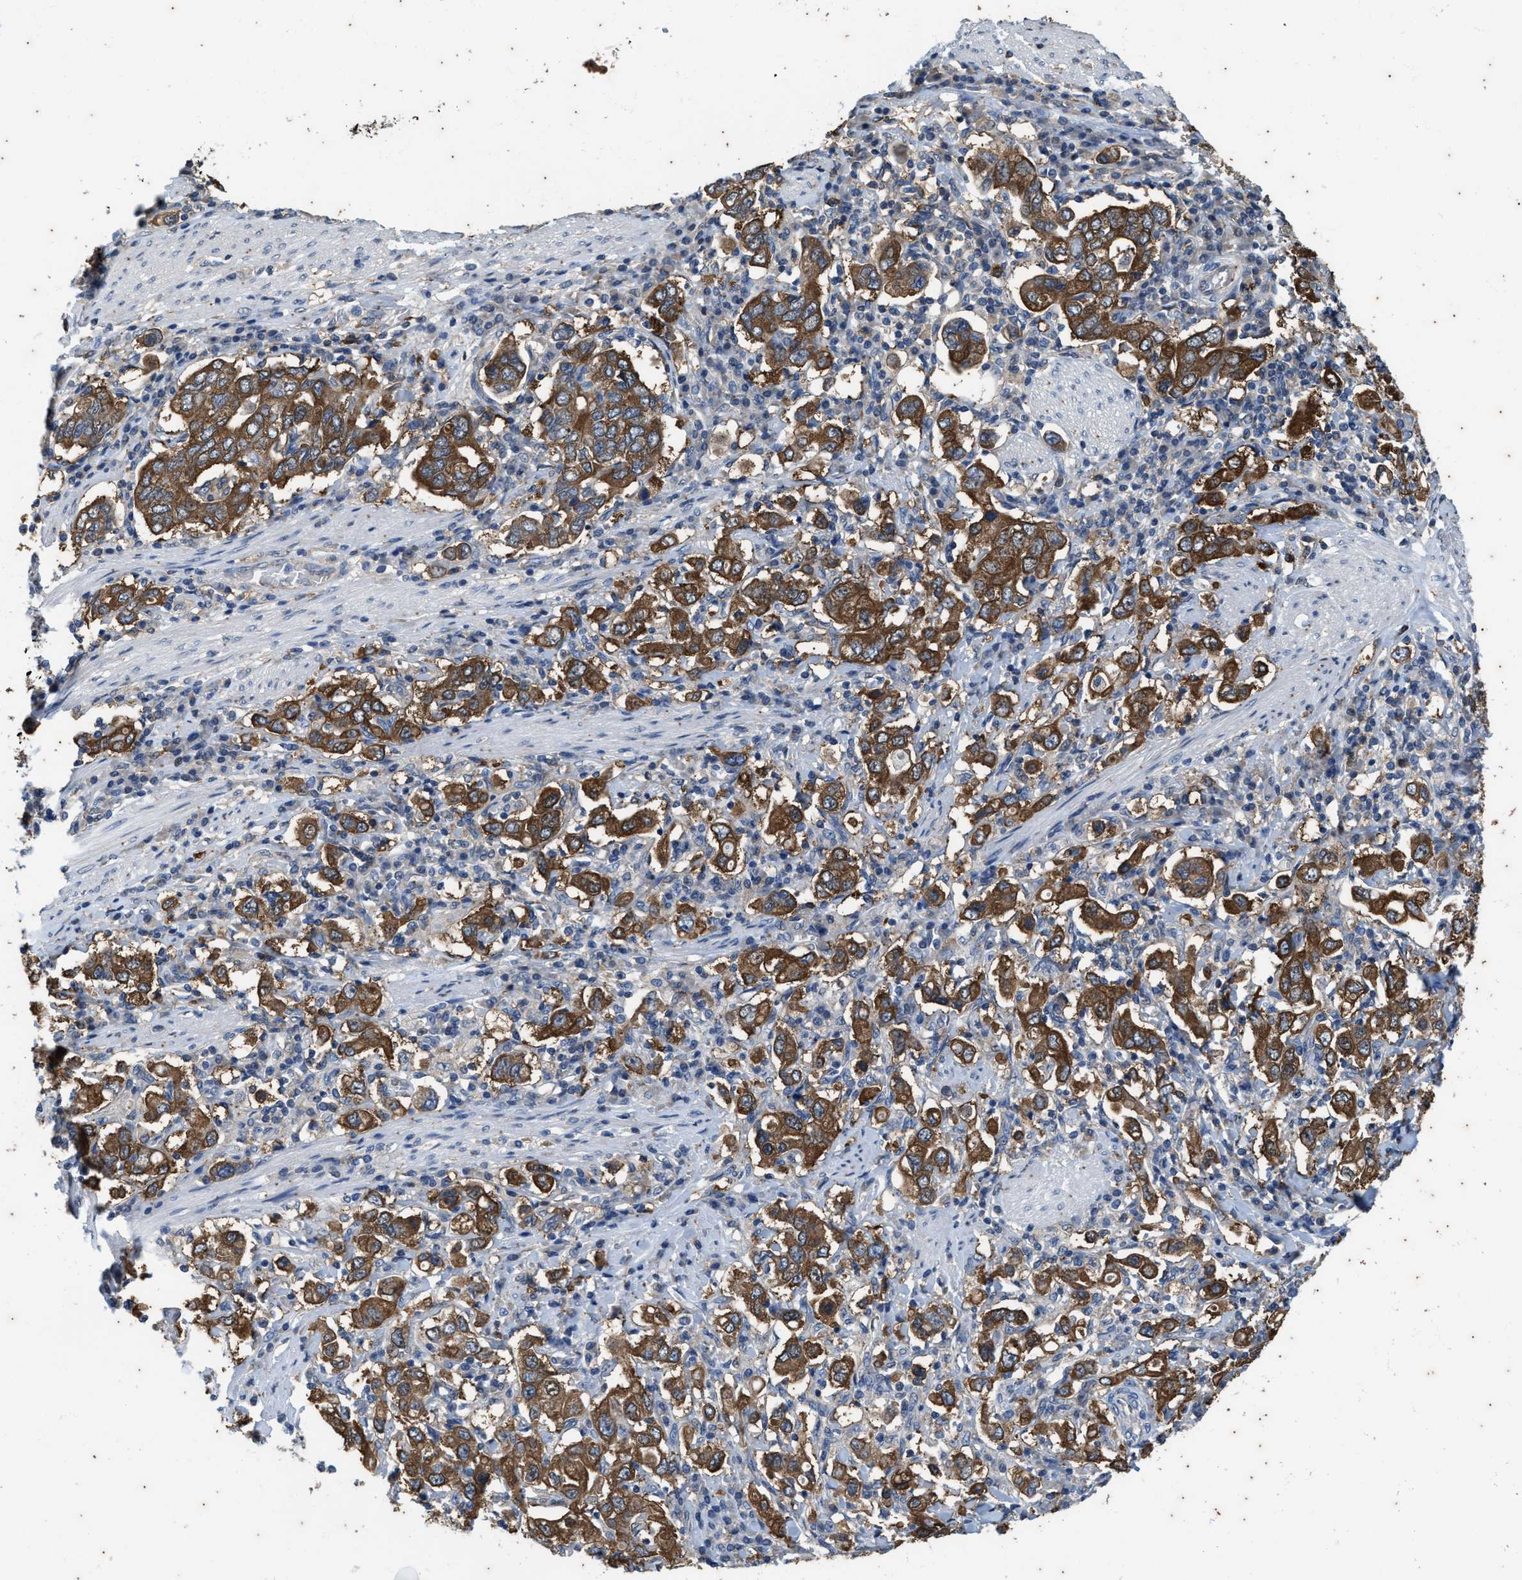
{"staining": {"intensity": "moderate", "quantity": ">75%", "location": "cytoplasmic/membranous"}, "tissue": "stomach cancer", "cell_type": "Tumor cells", "image_type": "cancer", "snomed": [{"axis": "morphology", "description": "Adenocarcinoma, NOS"}, {"axis": "topography", "description": "Stomach, upper"}], "caption": "Human stomach cancer stained with a protein marker displays moderate staining in tumor cells.", "gene": "COX19", "patient": {"sex": "male", "age": 62}}